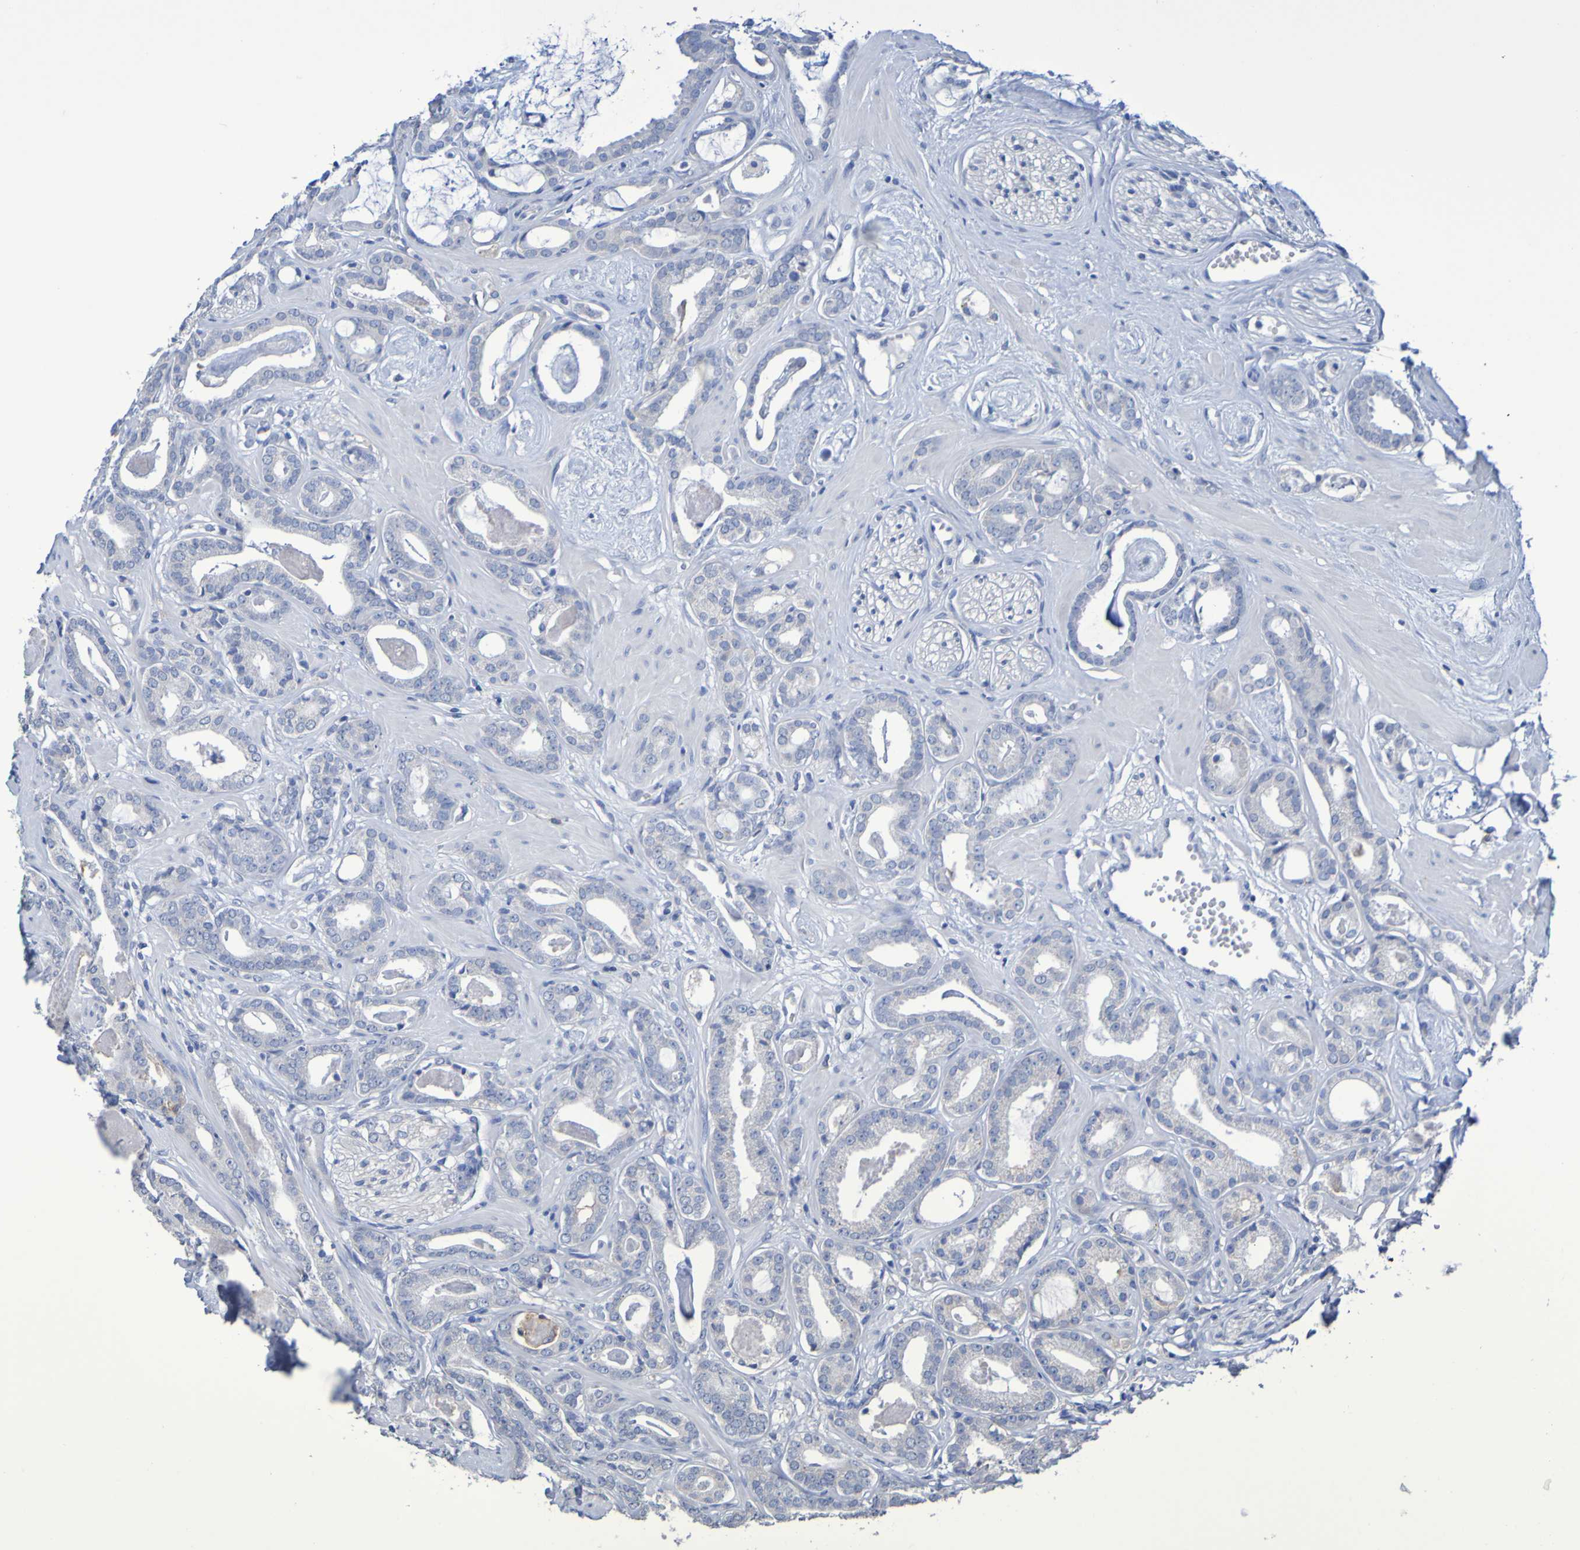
{"staining": {"intensity": "negative", "quantity": "none", "location": "none"}, "tissue": "prostate cancer", "cell_type": "Tumor cells", "image_type": "cancer", "snomed": [{"axis": "morphology", "description": "Adenocarcinoma, Low grade"}, {"axis": "topography", "description": "Prostate"}], "caption": "Immunohistochemical staining of human low-grade adenocarcinoma (prostate) displays no significant positivity in tumor cells.", "gene": "SLC3A2", "patient": {"sex": "male", "age": 53}}